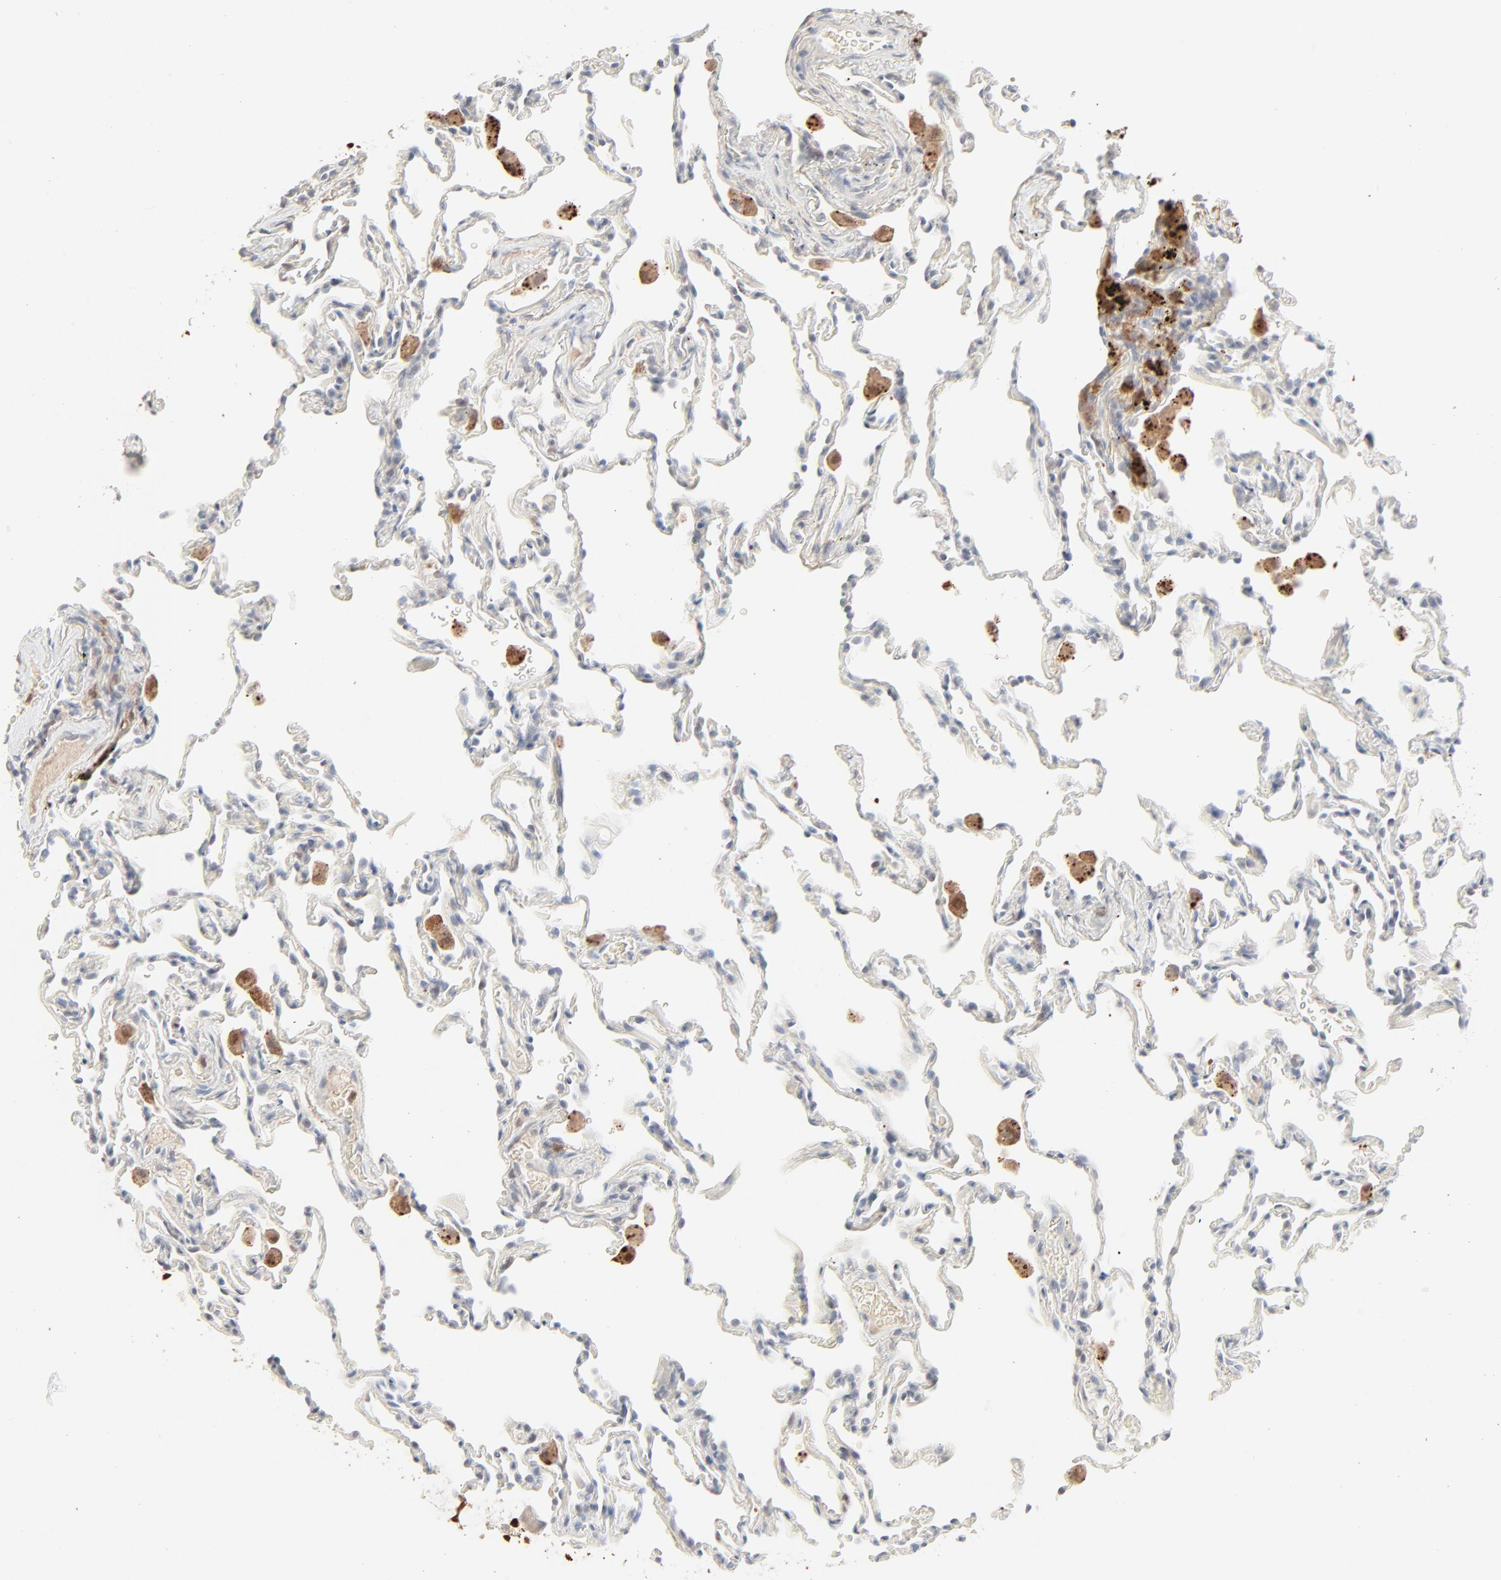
{"staining": {"intensity": "negative", "quantity": "none", "location": "none"}, "tissue": "lung", "cell_type": "Alveolar cells", "image_type": "normal", "snomed": [{"axis": "morphology", "description": "Normal tissue, NOS"}, {"axis": "morphology", "description": "Soft tissue tumor metastatic"}, {"axis": "topography", "description": "Lung"}], "caption": "DAB (3,3'-diaminobenzidine) immunohistochemical staining of benign human lung demonstrates no significant expression in alveolar cells. Nuclei are stained in blue.", "gene": "LGALS2", "patient": {"sex": "male", "age": 59}}